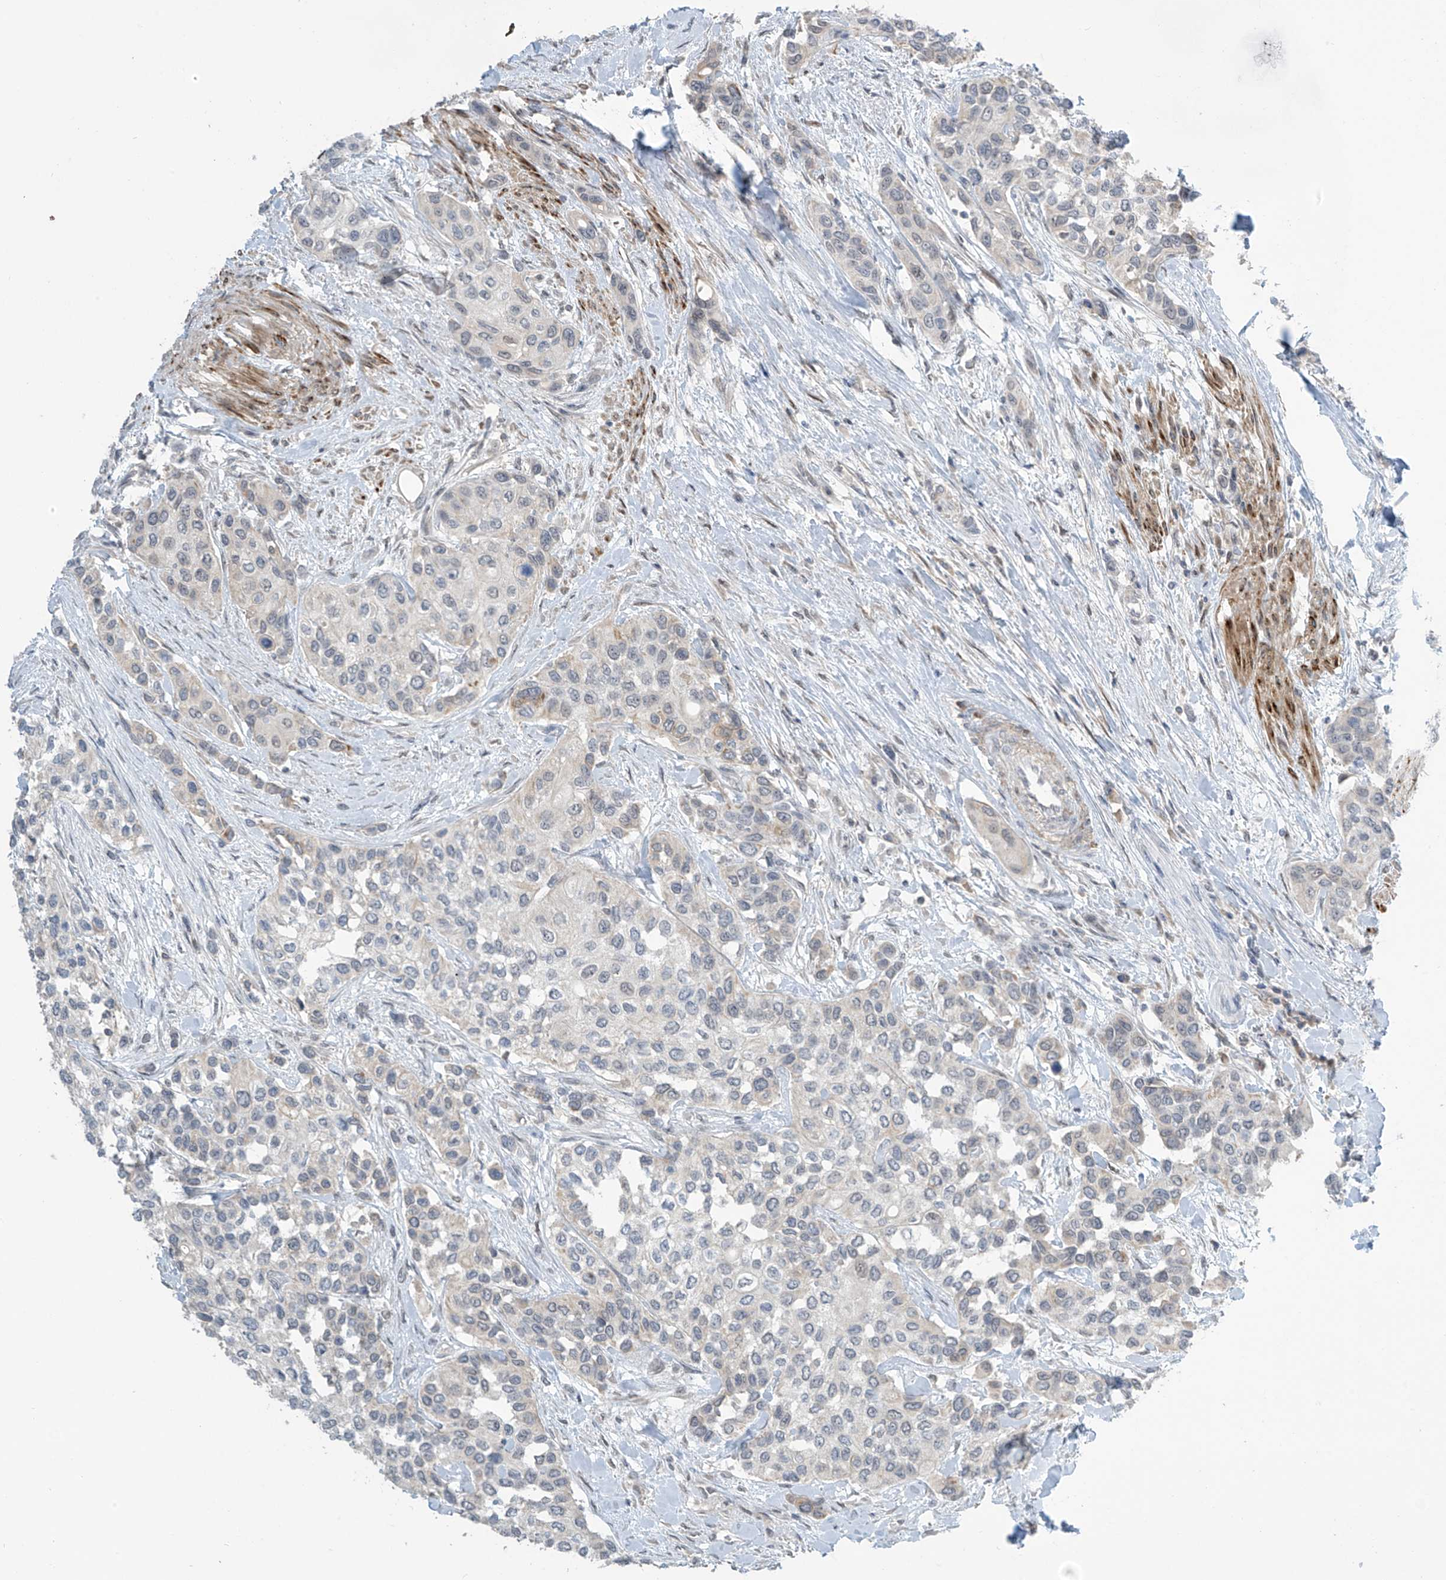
{"staining": {"intensity": "negative", "quantity": "none", "location": "none"}, "tissue": "urothelial cancer", "cell_type": "Tumor cells", "image_type": "cancer", "snomed": [{"axis": "morphology", "description": "Normal tissue, NOS"}, {"axis": "morphology", "description": "Urothelial carcinoma, High grade"}, {"axis": "topography", "description": "Vascular tissue"}, {"axis": "topography", "description": "Urinary bladder"}], "caption": "Immunohistochemistry (IHC) image of human urothelial carcinoma (high-grade) stained for a protein (brown), which reveals no staining in tumor cells.", "gene": "METAP1D", "patient": {"sex": "female", "age": 56}}